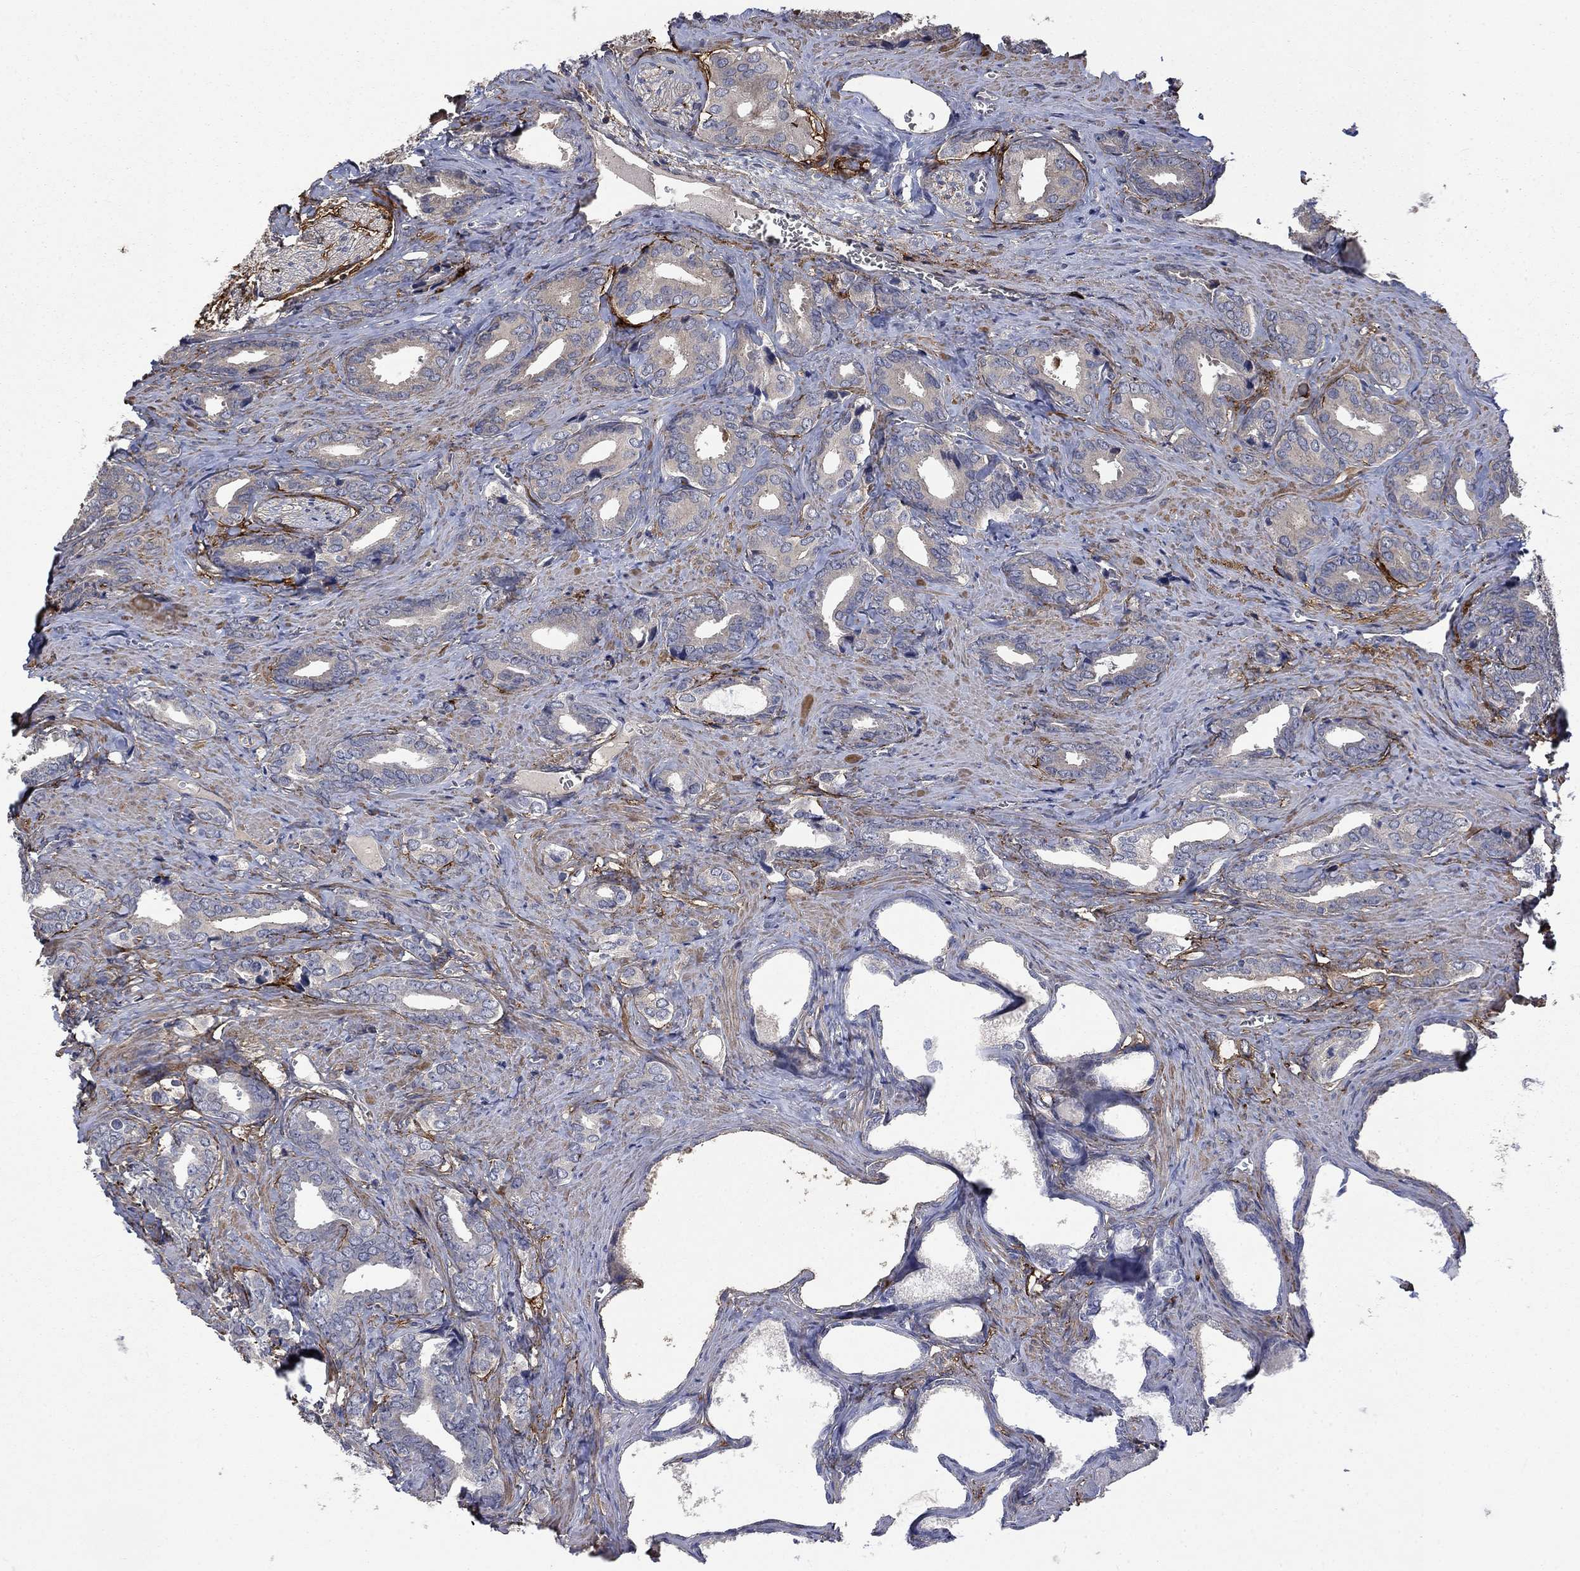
{"staining": {"intensity": "negative", "quantity": "none", "location": "none"}, "tissue": "prostate cancer", "cell_type": "Tumor cells", "image_type": "cancer", "snomed": [{"axis": "morphology", "description": "Adenocarcinoma, NOS"}, {"axis": "topography", "description": "Prostate"}], "caption": "This is an immunohistochemistry (IHC) histopathology image of human prostate cancer. There is no expression in tumor cells.", "gene": "VCAN", "patient": {"sex": "male", "age": 66}}